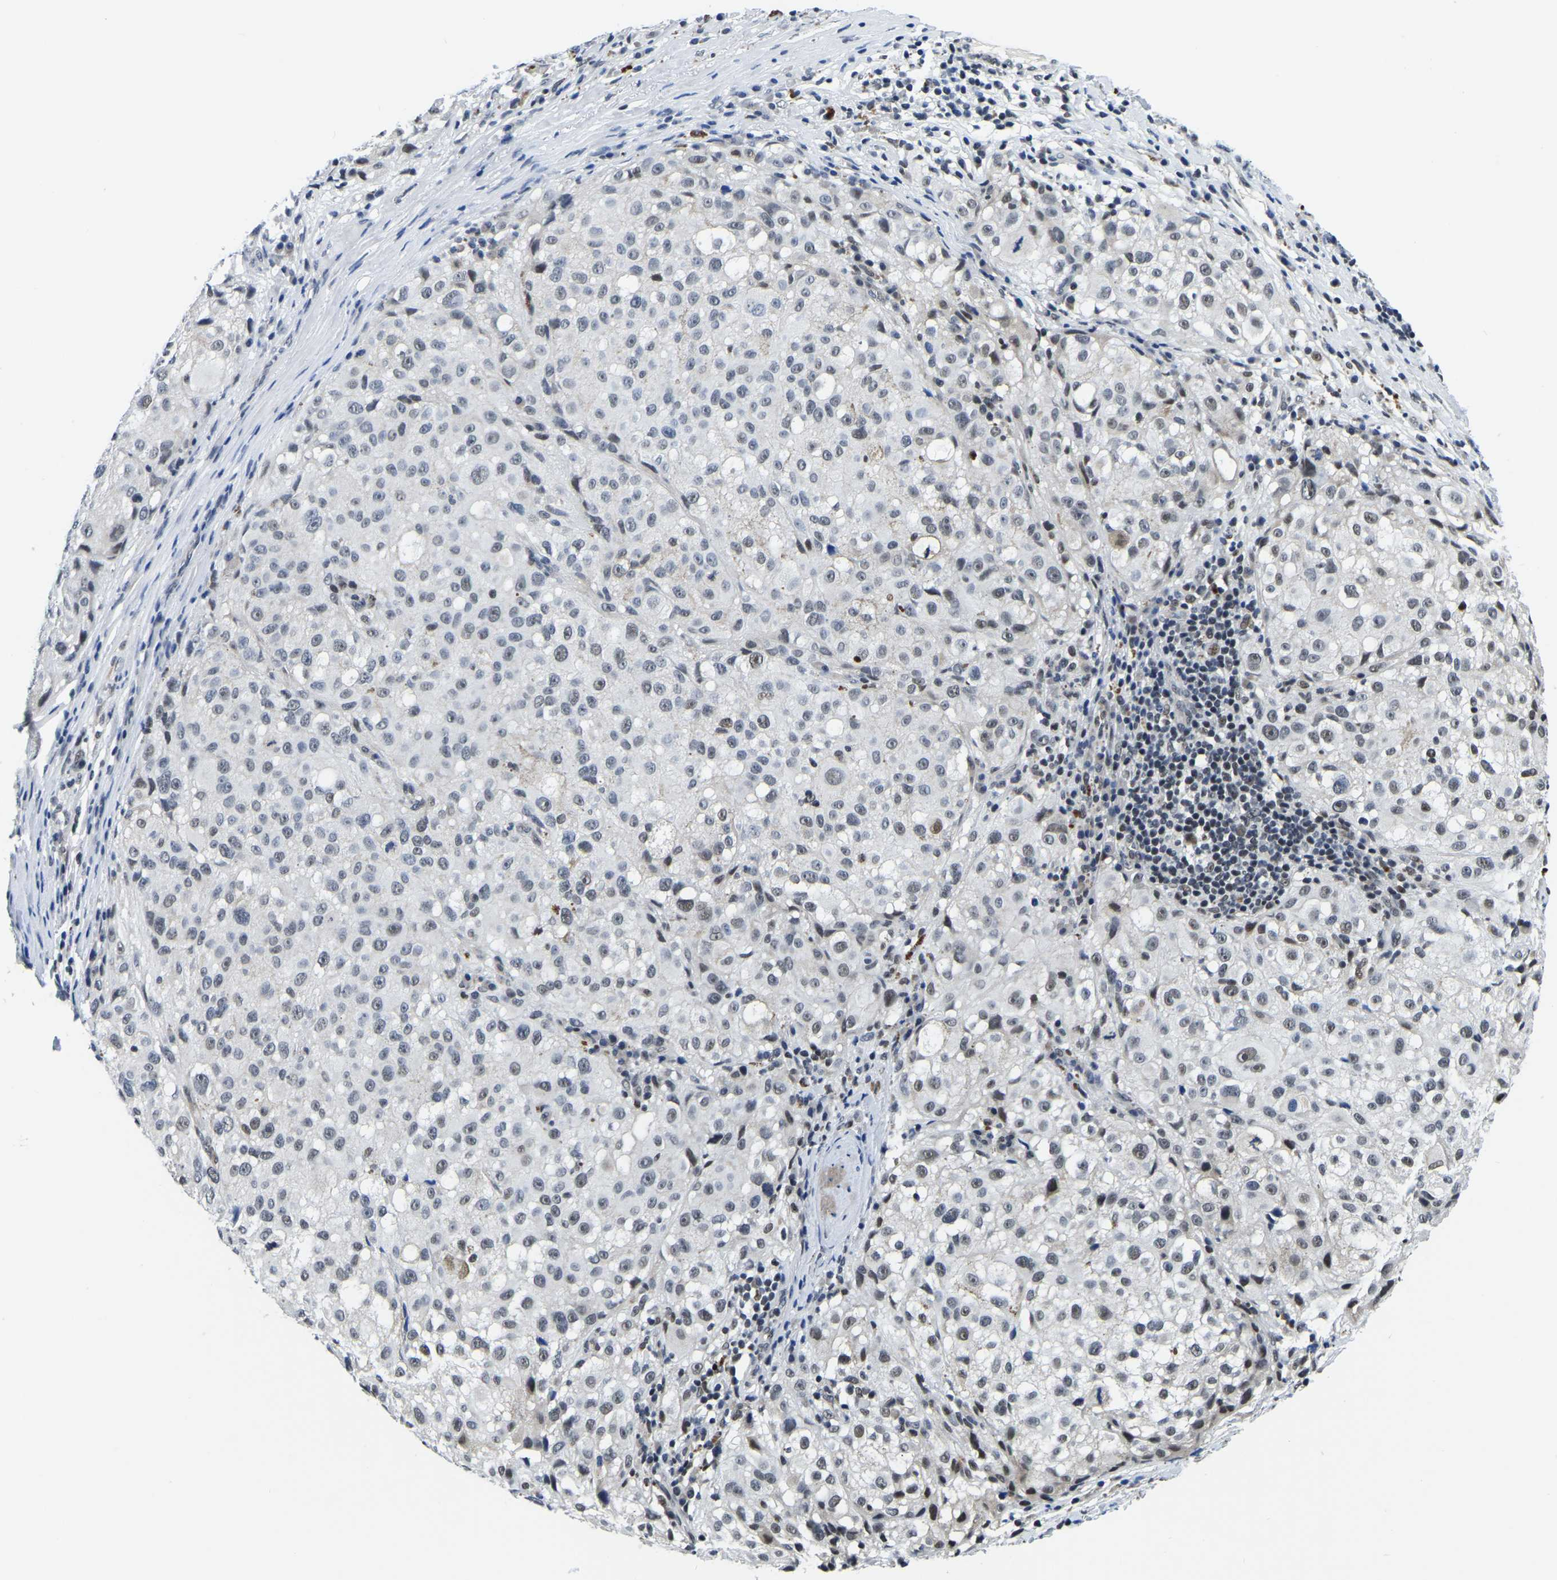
{"staining": {"intensity": "weak", "quantity": "<25%", "location": "nuclear"}, "tissue": "melanoma", "cell_type": "Tumor cells", "image_type": "cancer", "snomed": [{"axis": "morphology", "description": "Necrosis, NOS"}, {"axis": "morphology", "description": "Malignant melanoma, NOS"}, {"axis": "topography", "description": "Skin"}], "caption": "This is an immunohistochemistry histopathology image of melanoma. There is no staining in tumor cells.", "gene": "POLDIP3", "patient": {"sex": "female", "age": 87}}